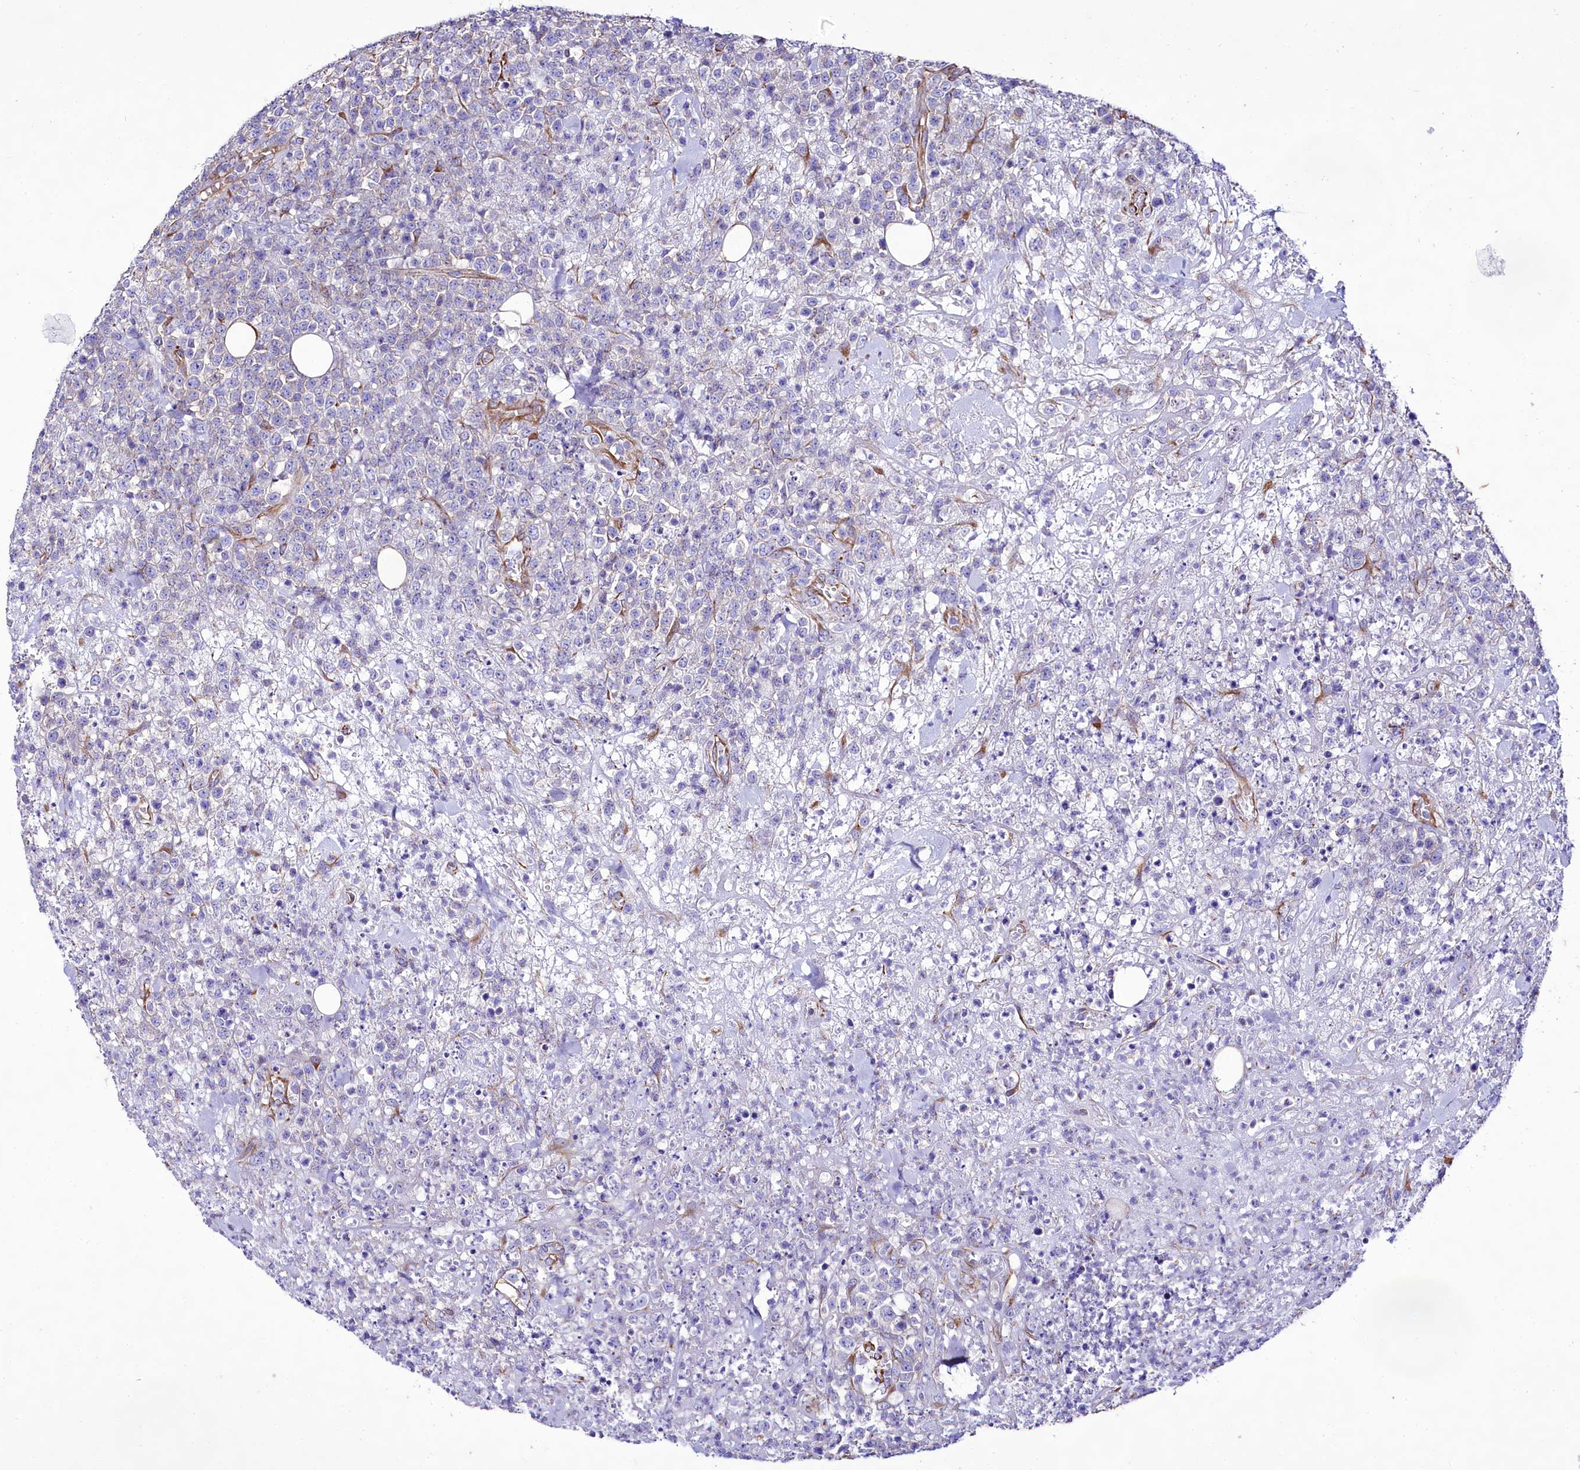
{"staining": {"intensity": "negative", "quantity": "none", "location": "none"}, "tissue": "lymphoma", "cell_type": "Tumor cells", "image_type": "cancer", "snomed": [{"axis": "morphology", "description": "Malignant lymphoma, non-Hodgkin's type, High grade"}, {"axis": "topography", "description": "Colon"}], "caption": "IHC image of neoplastic tissue: human lymphoma stained with DAB displays no significant protein positivity in tumor cells.", "gene": "CD99", "patient": {"sex": "female", "age": 53}}